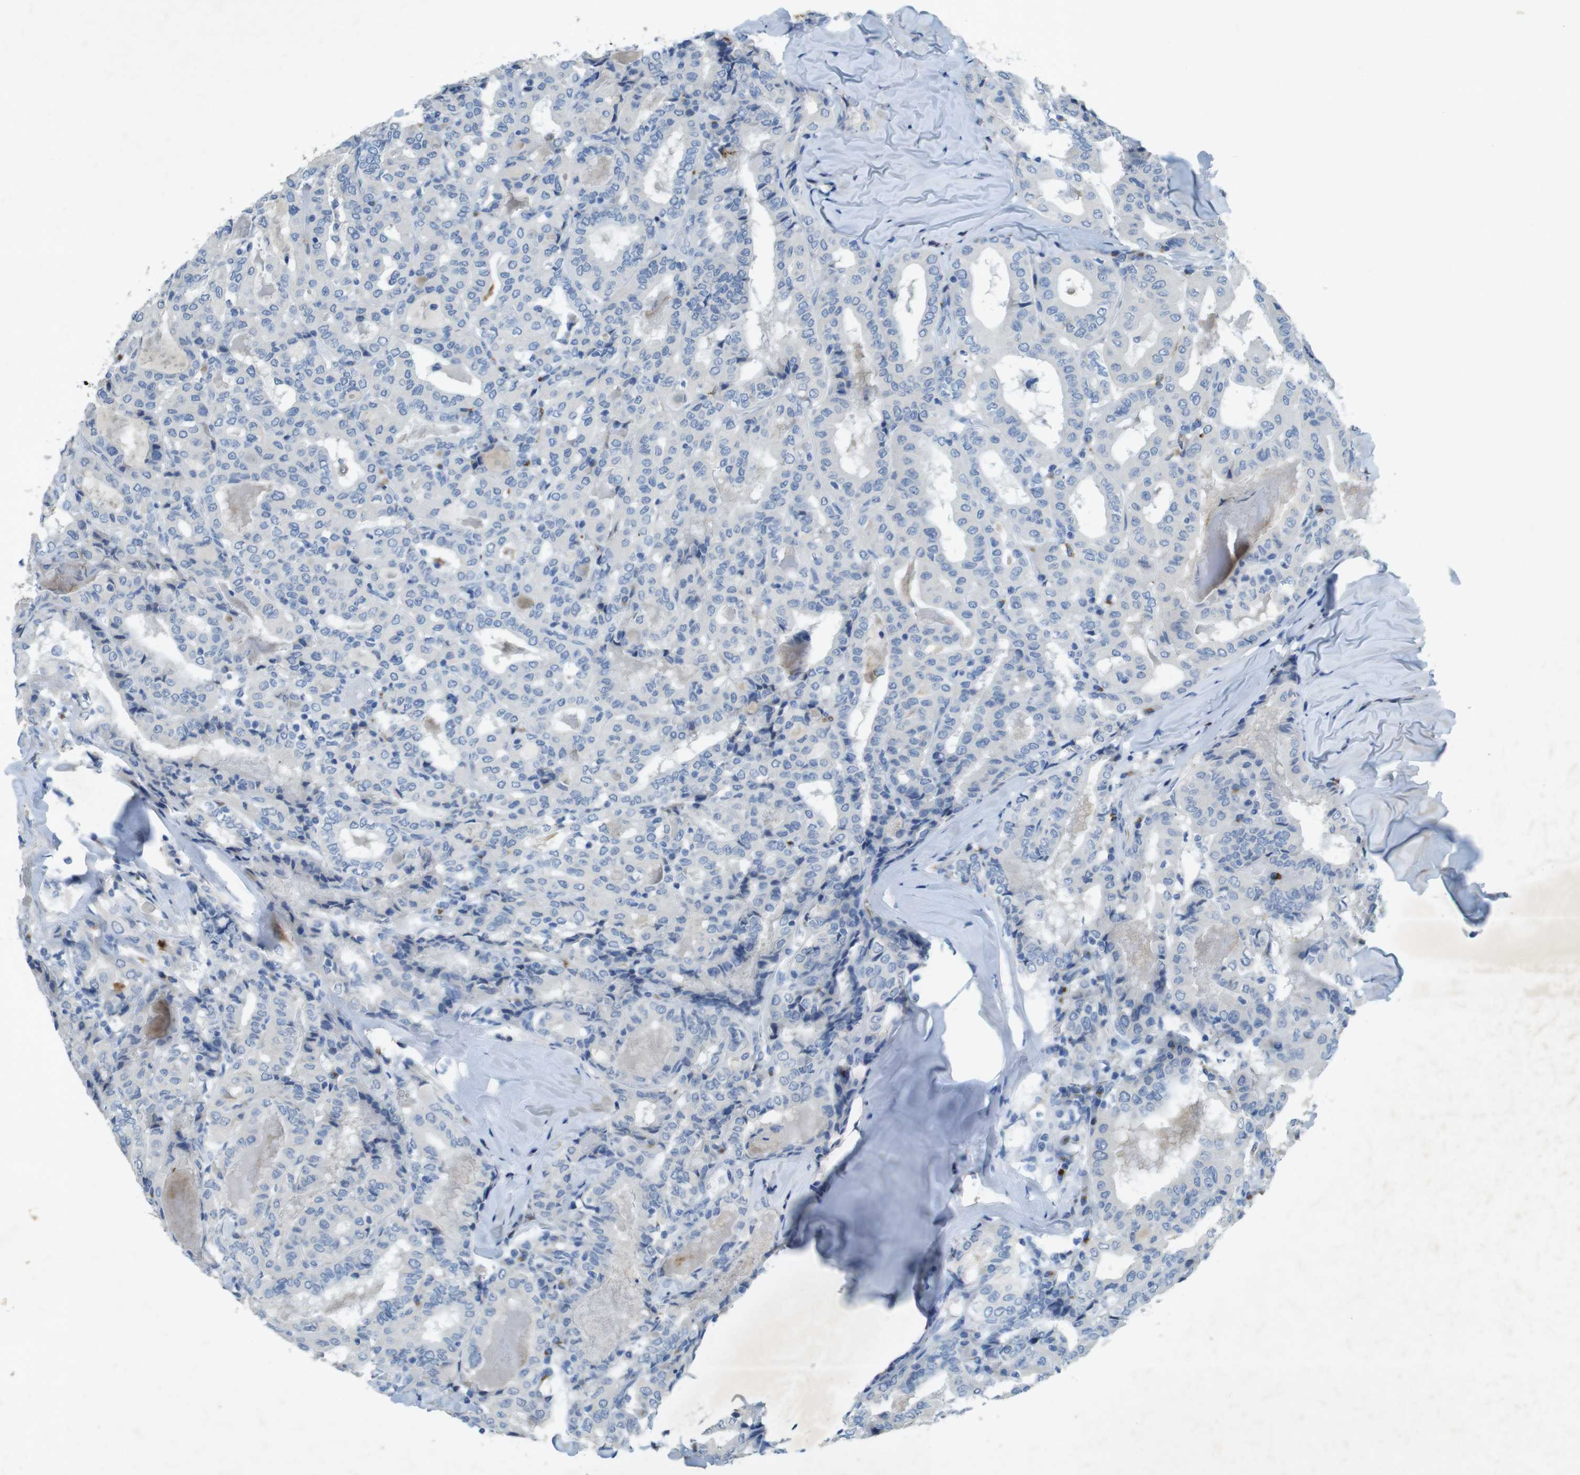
{"staining": {"intensity": "negative", "quantity": "none", "location": "none"}, "tissue": "thyroid cancer", "cell_type": "Tumor cells", "image_type": "cancer", "snomed": [{"axis": "morphology", "description": "Papillary adenocarcinoma, NOS"}, {"axis": "topography", "description": "Thyroid gland"}], "caption": "High power microscopy photomicrograph of an immunohistochemistry (IHC) image of papillary adenocarcinoma (thyroid), revealing no significant staining in tumor cells. (DAB immunohistochemistry (IHC) visualized using brightfield microscopy, high magnification).", "gene": "CD320", "patient": {"sex": "female", "age": 42}}